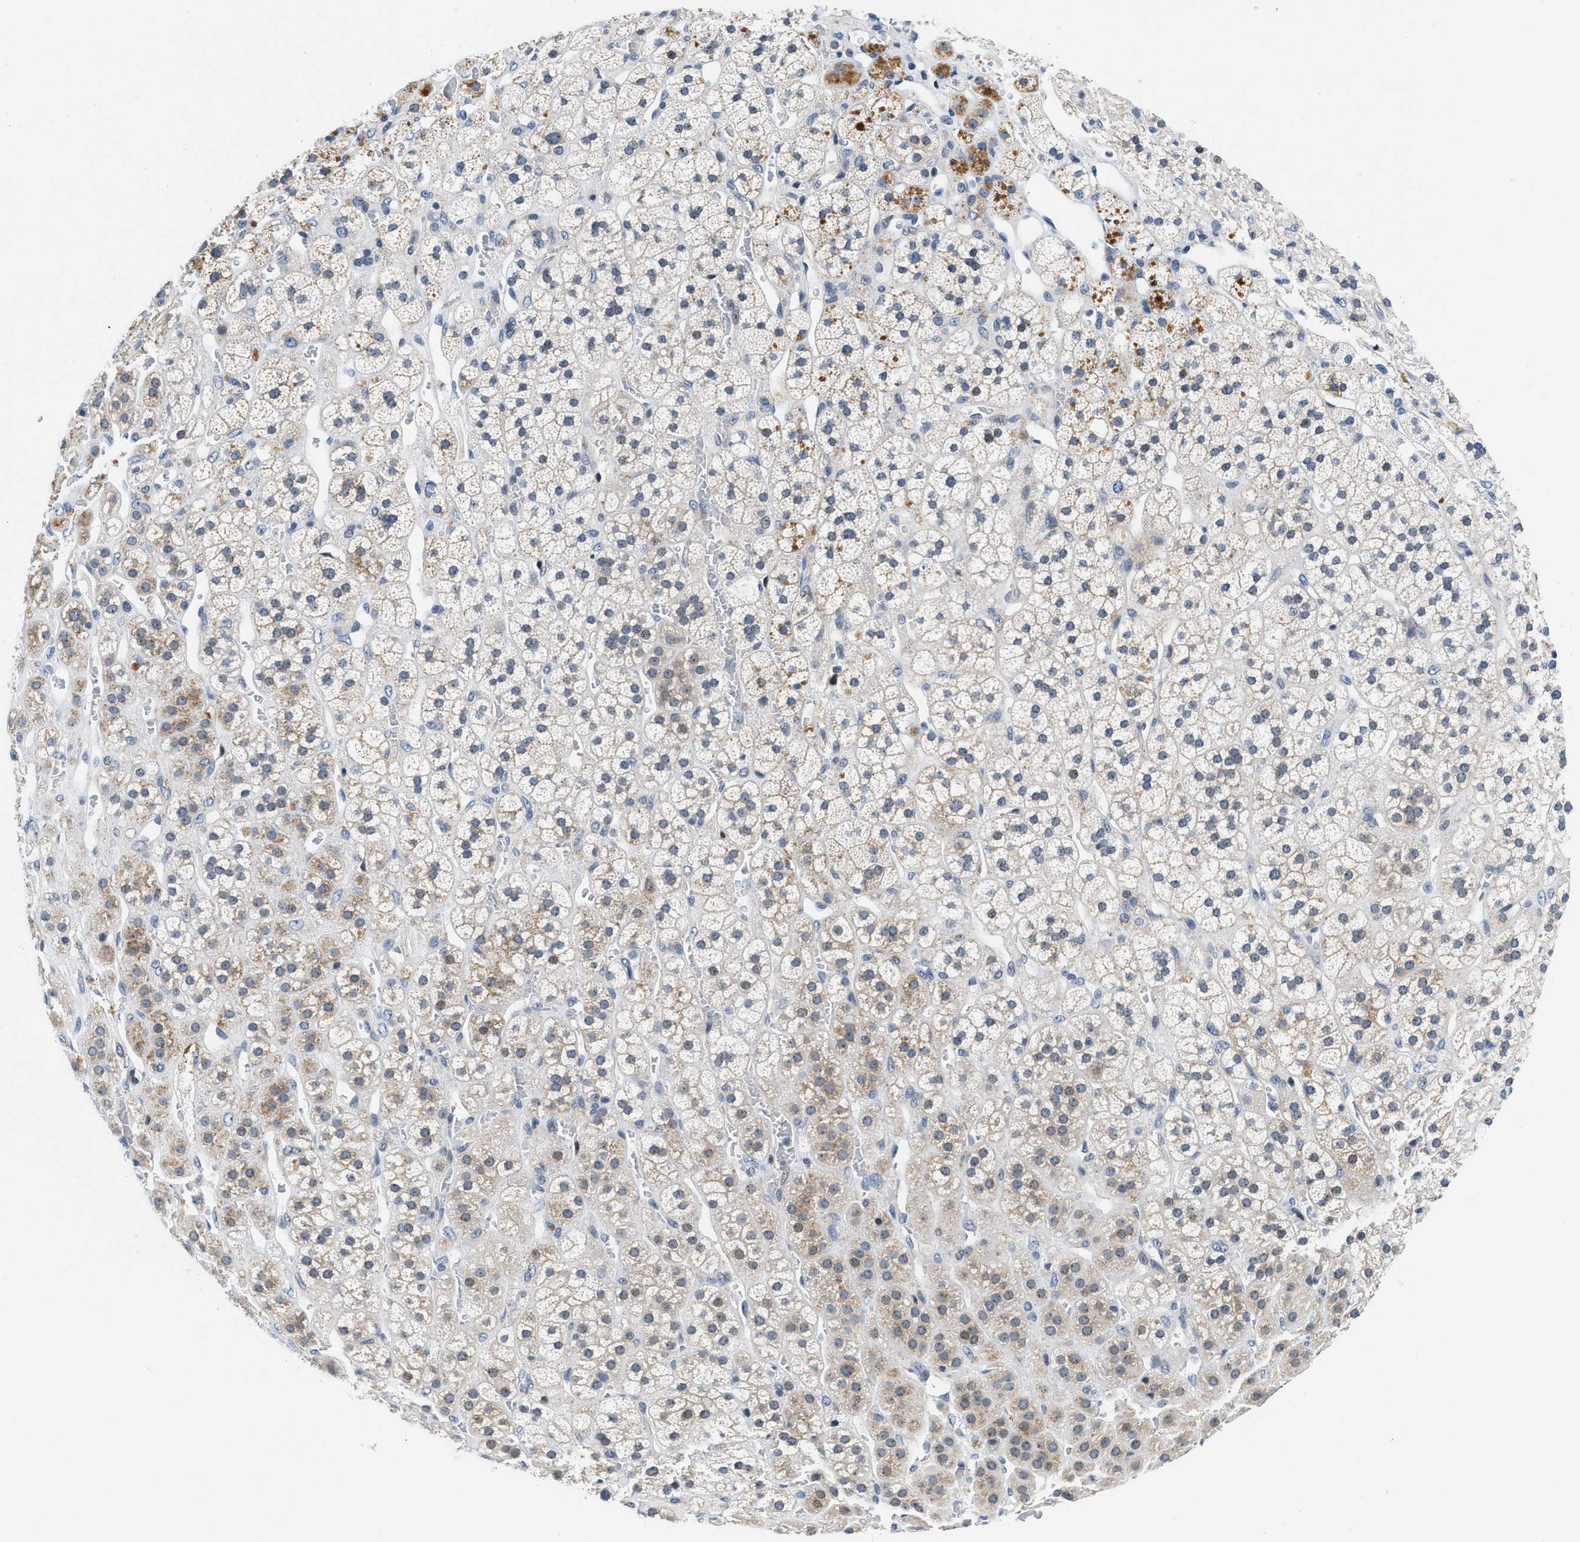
{"staining": {"intensity": "moderate", "quantity": ">75%", "location": "cytoplasmic/membranous"}, "tissue": "adrenal gland", "cell_type": "Glandular cells", "image_type": "normal", "snomed": [{"axis": "morphology", "description": "Normal tissue, NOS"}, {"axis": "topography", "description": "Adrenal gland"}], "caption": "Moderate cytoplasmic/membranous positivity for a protein is present in about >75% of glandular cells of unremarkable adrenal gland using IHC.", "gene": "IKBKE", "patient": {"sex": "male", "age": 56}}